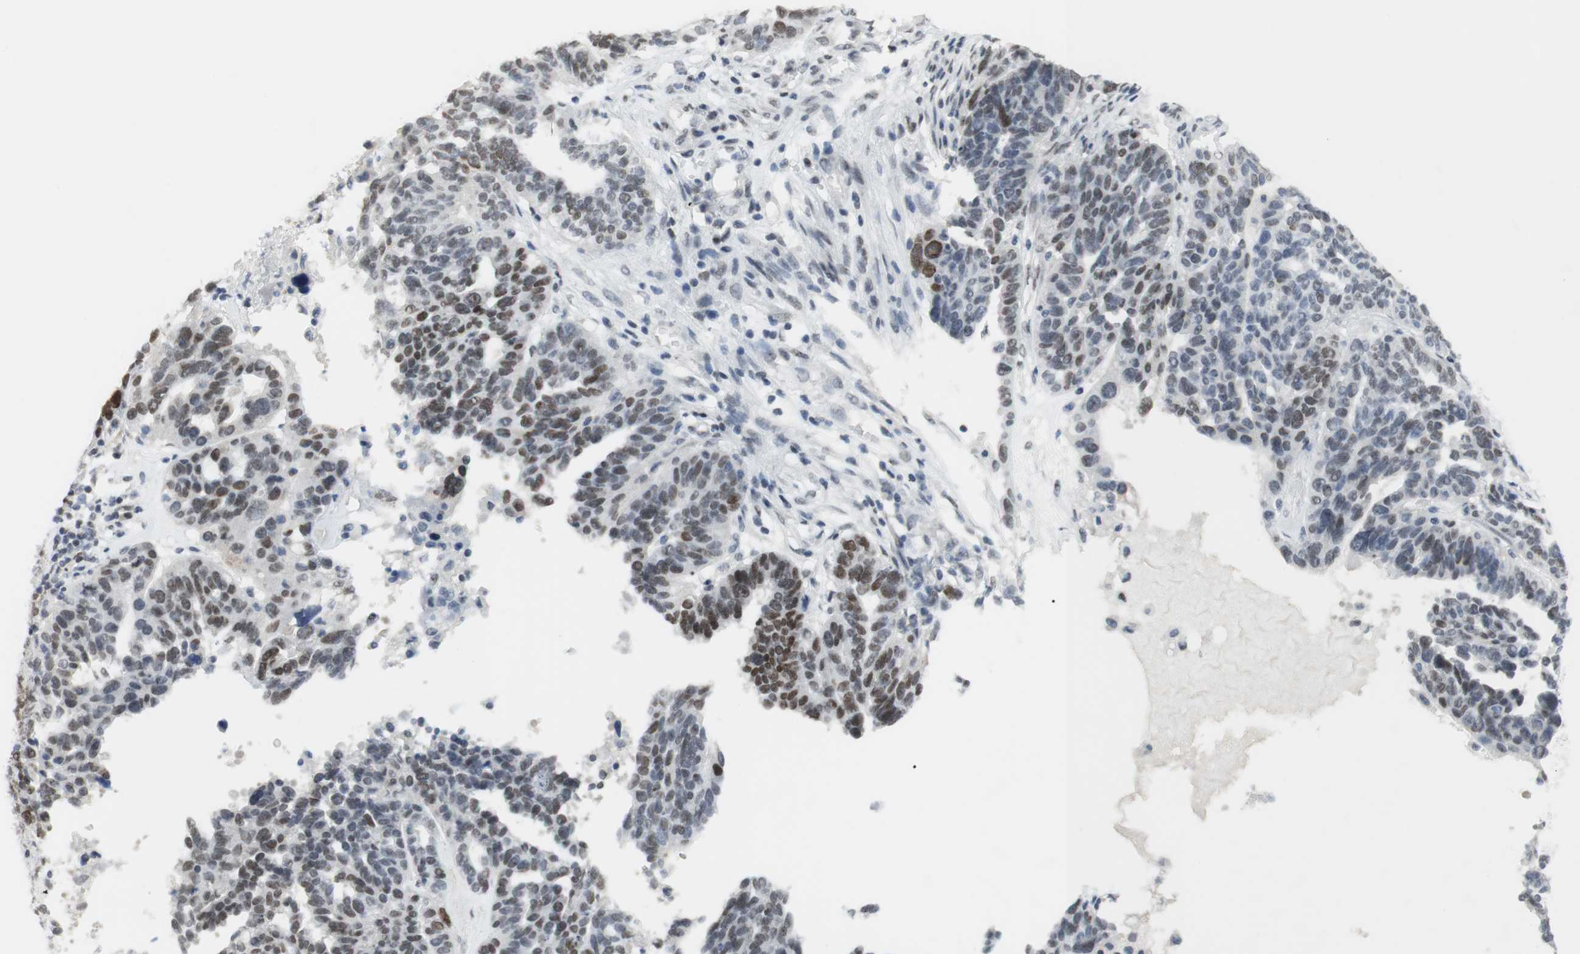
{"staining": {"intensity": "moderate", "quantity": "<25%", "location": "nuclear"}, "tissue": "ovarian cancer", "cell_type": "Tumor cells", "image_type": "cancer", "snomed": [{"axis": "morphology", "description": "Cystadenocarcinoma, serous, NOS"}, {"axis": "topography", "description": "Ovary"}], "caption": "There is low levels of moderate nuclear positivity in tumor cells of ovarian cancer, as demonstrated by immunohistochemical staining (brown color).", "gene": "BMI1", "patient": {"sex": "female", "age": 59}}